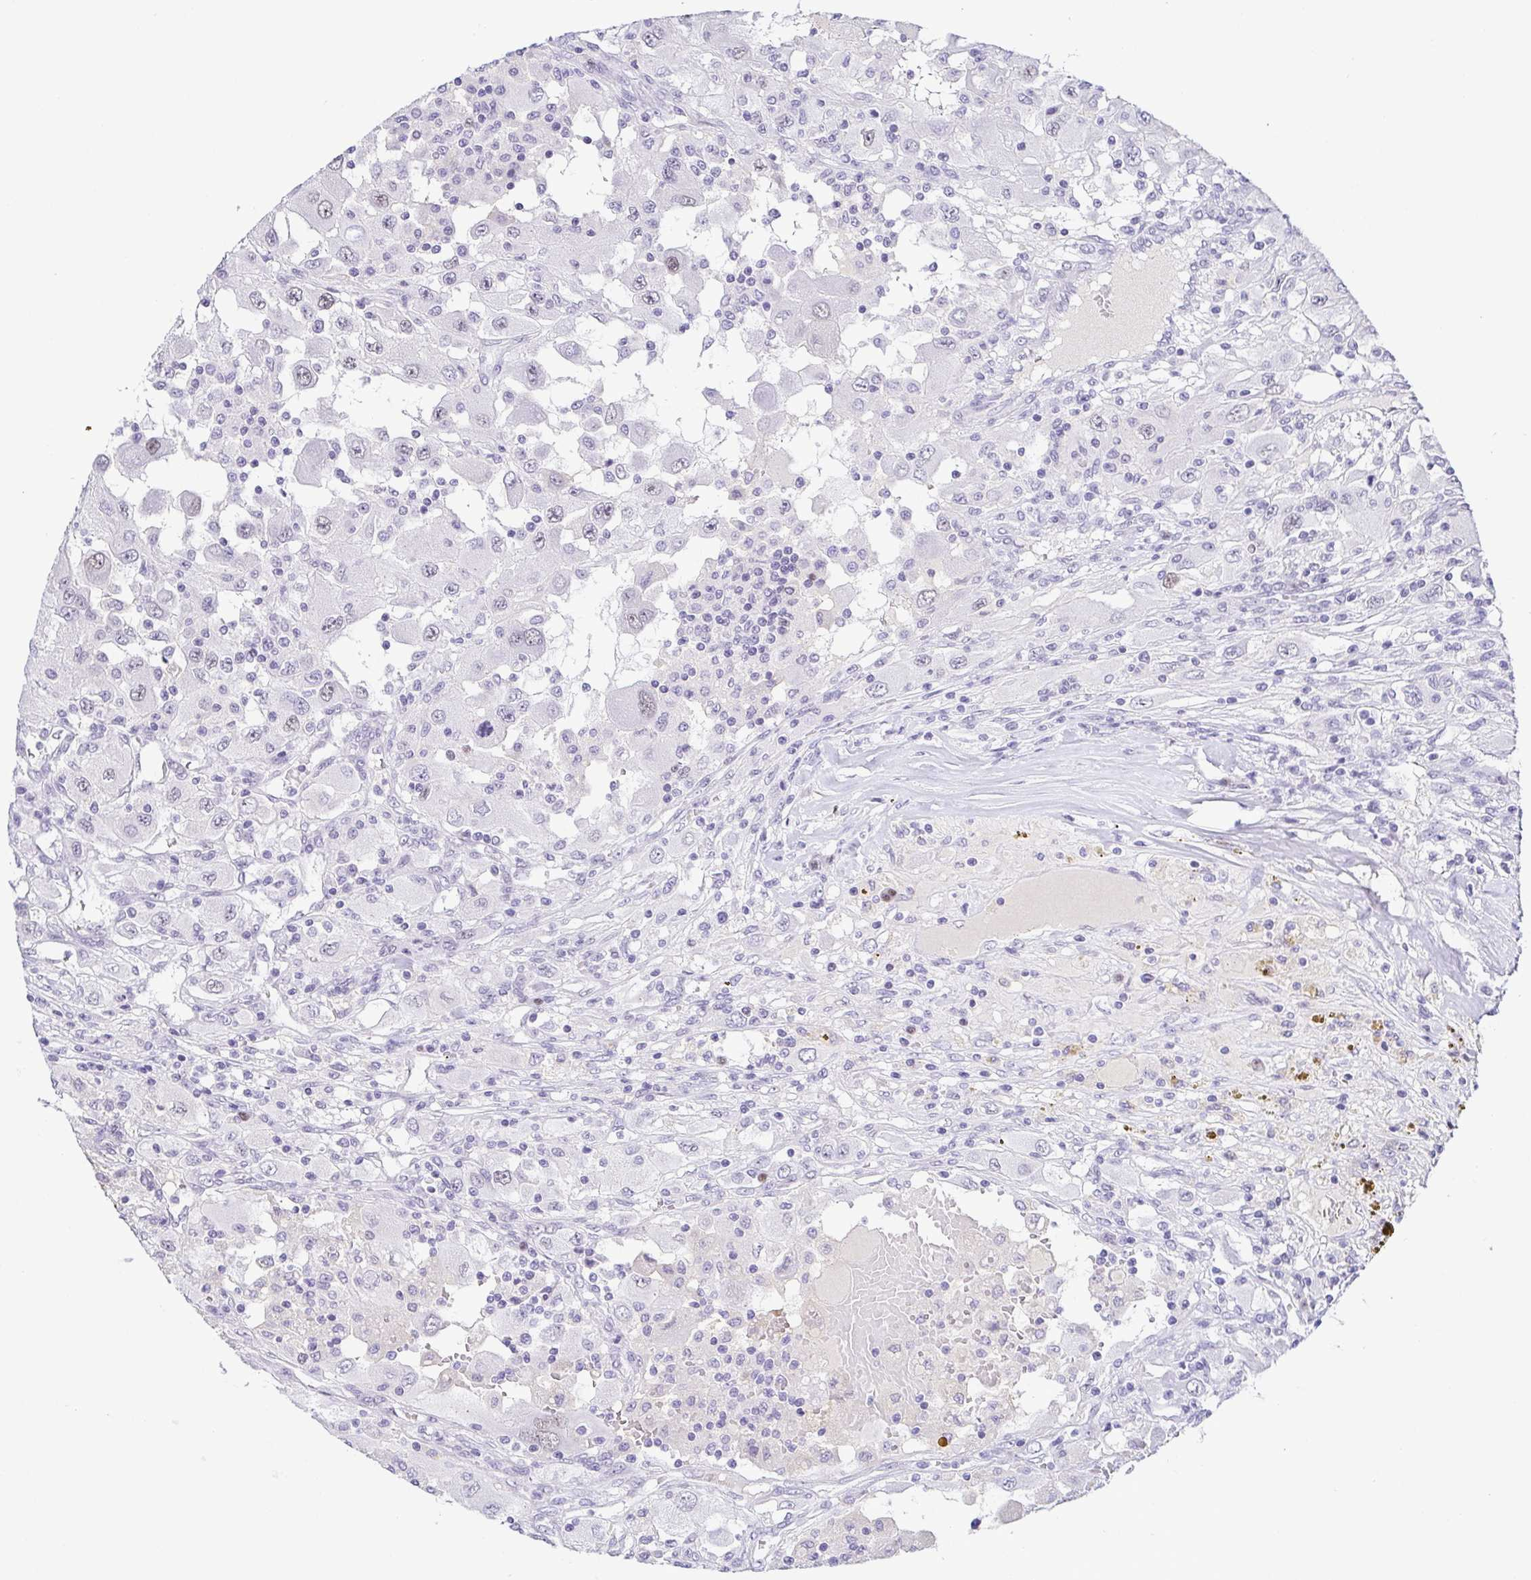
{"staining": {"intensity": "negative", "quantity": "none", "location": "none"}, "tissue": "renal cancer", "cell_type": "Tumor cells", "image_type": "cancer", "snomed": [{"axis": "morphology", "description": "Adenocarcinoma, NOS"}, {"axis": "topography", "description": "Kidney"}], "caption": "Tumor cells show no significant positivity in adenocarcinoma (renal). (Brightfield microscopy of DAB immunohistochemistry (IHC) at high magnification).", "gene": "TCF3", "patient": {"sex": "female", "age": 67}}